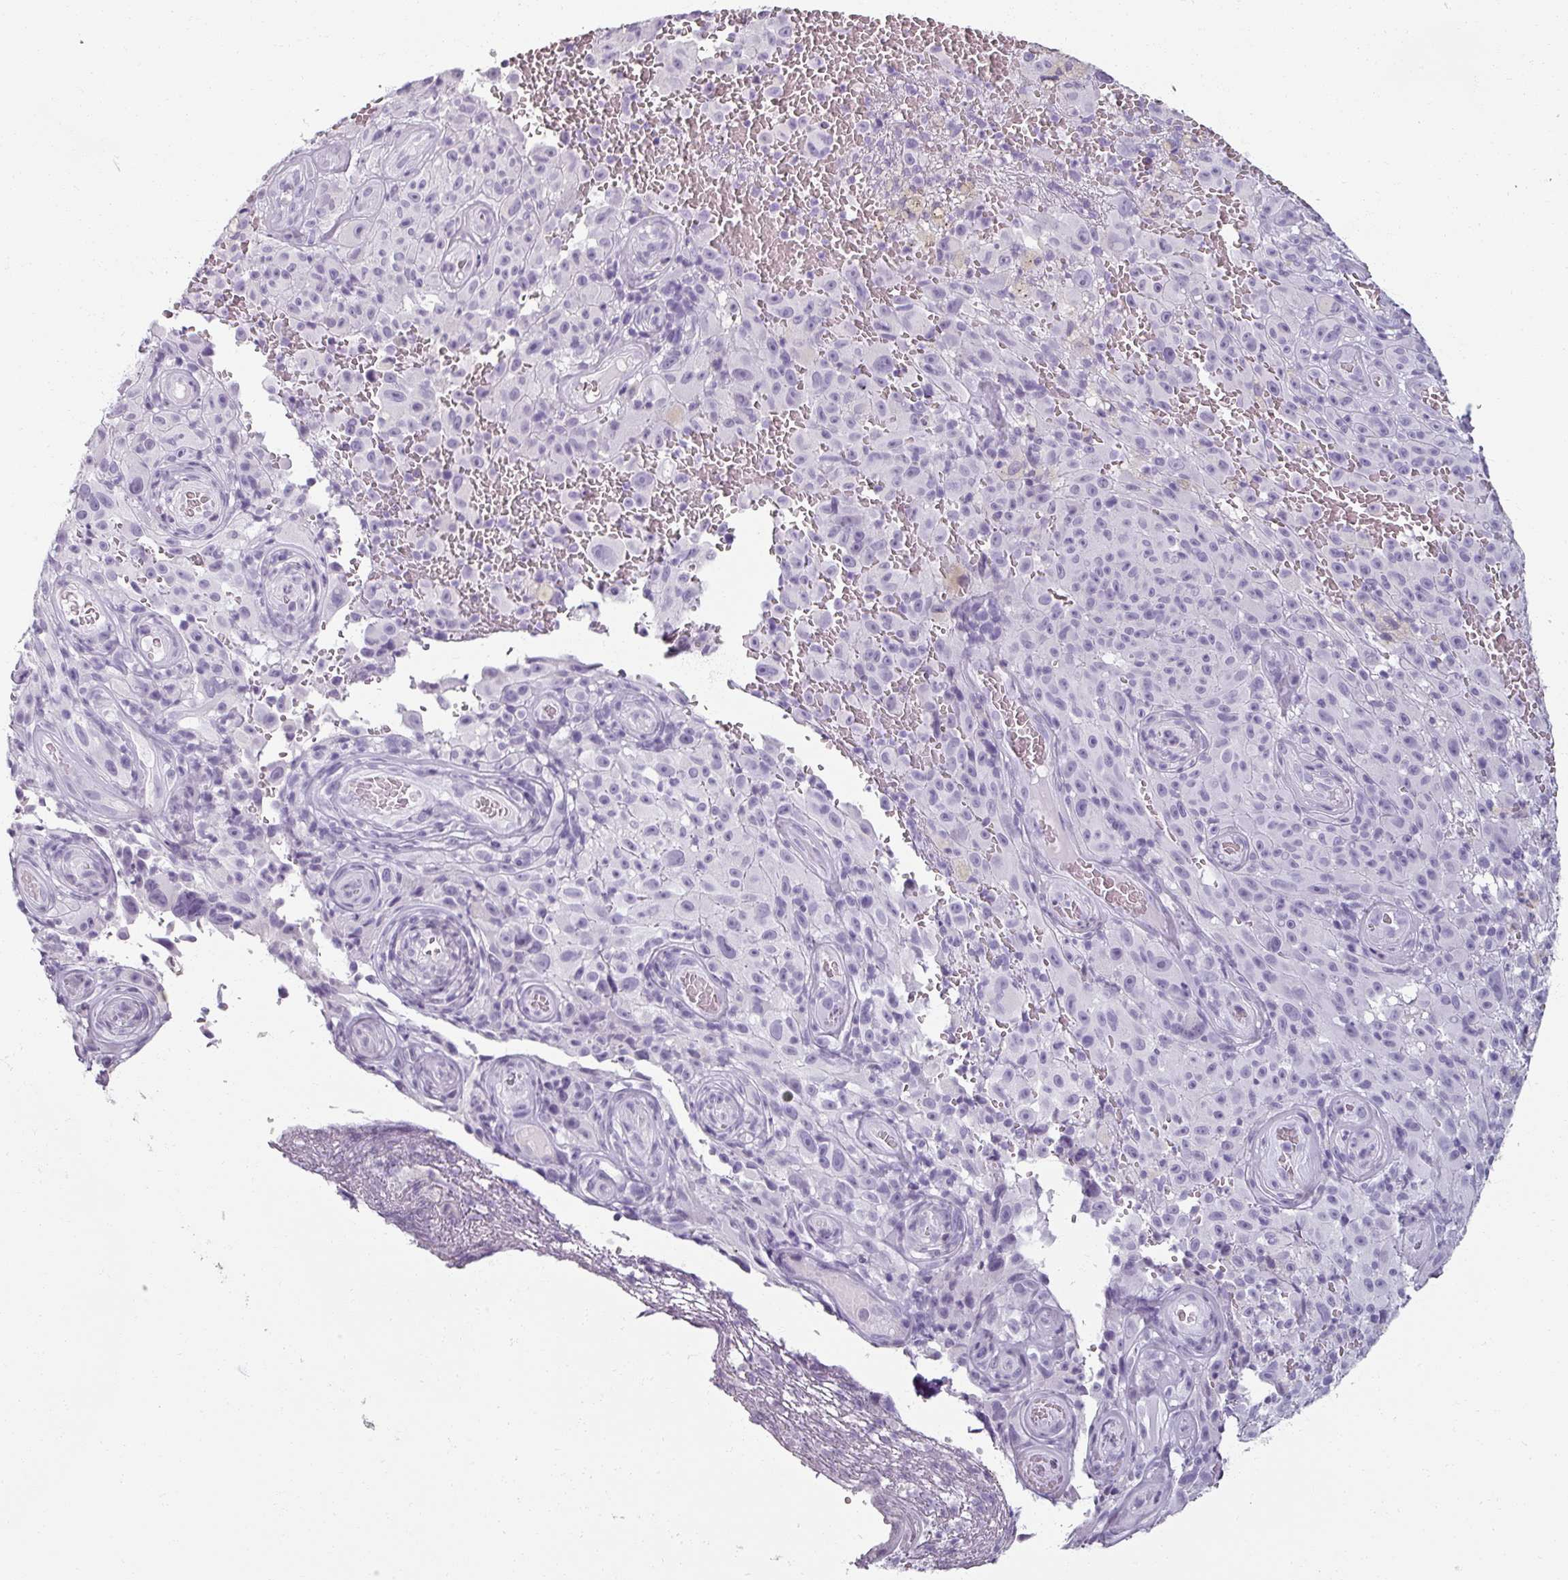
{"staining": {"intensity": "negative", "quantity": "none", "location": "none"}, "tissue": "melanoma", "cell_type": "Tumor cells", "image_type": "cancer", "snomed": [{"axis": "morphology", "description": "Malignant melanoma, NOS"}, {"axis": "topography", "description": "Skin"}], "caption": "The image shows no staining of tumor cells in melanoma. (Brightfield microscopy of DAB (3,3'-diaminobenzidine) immunohistochemistry (IHC) at high magnification).", "gene": "REG3G", "patient": {"sex": "female", "age": 82}}